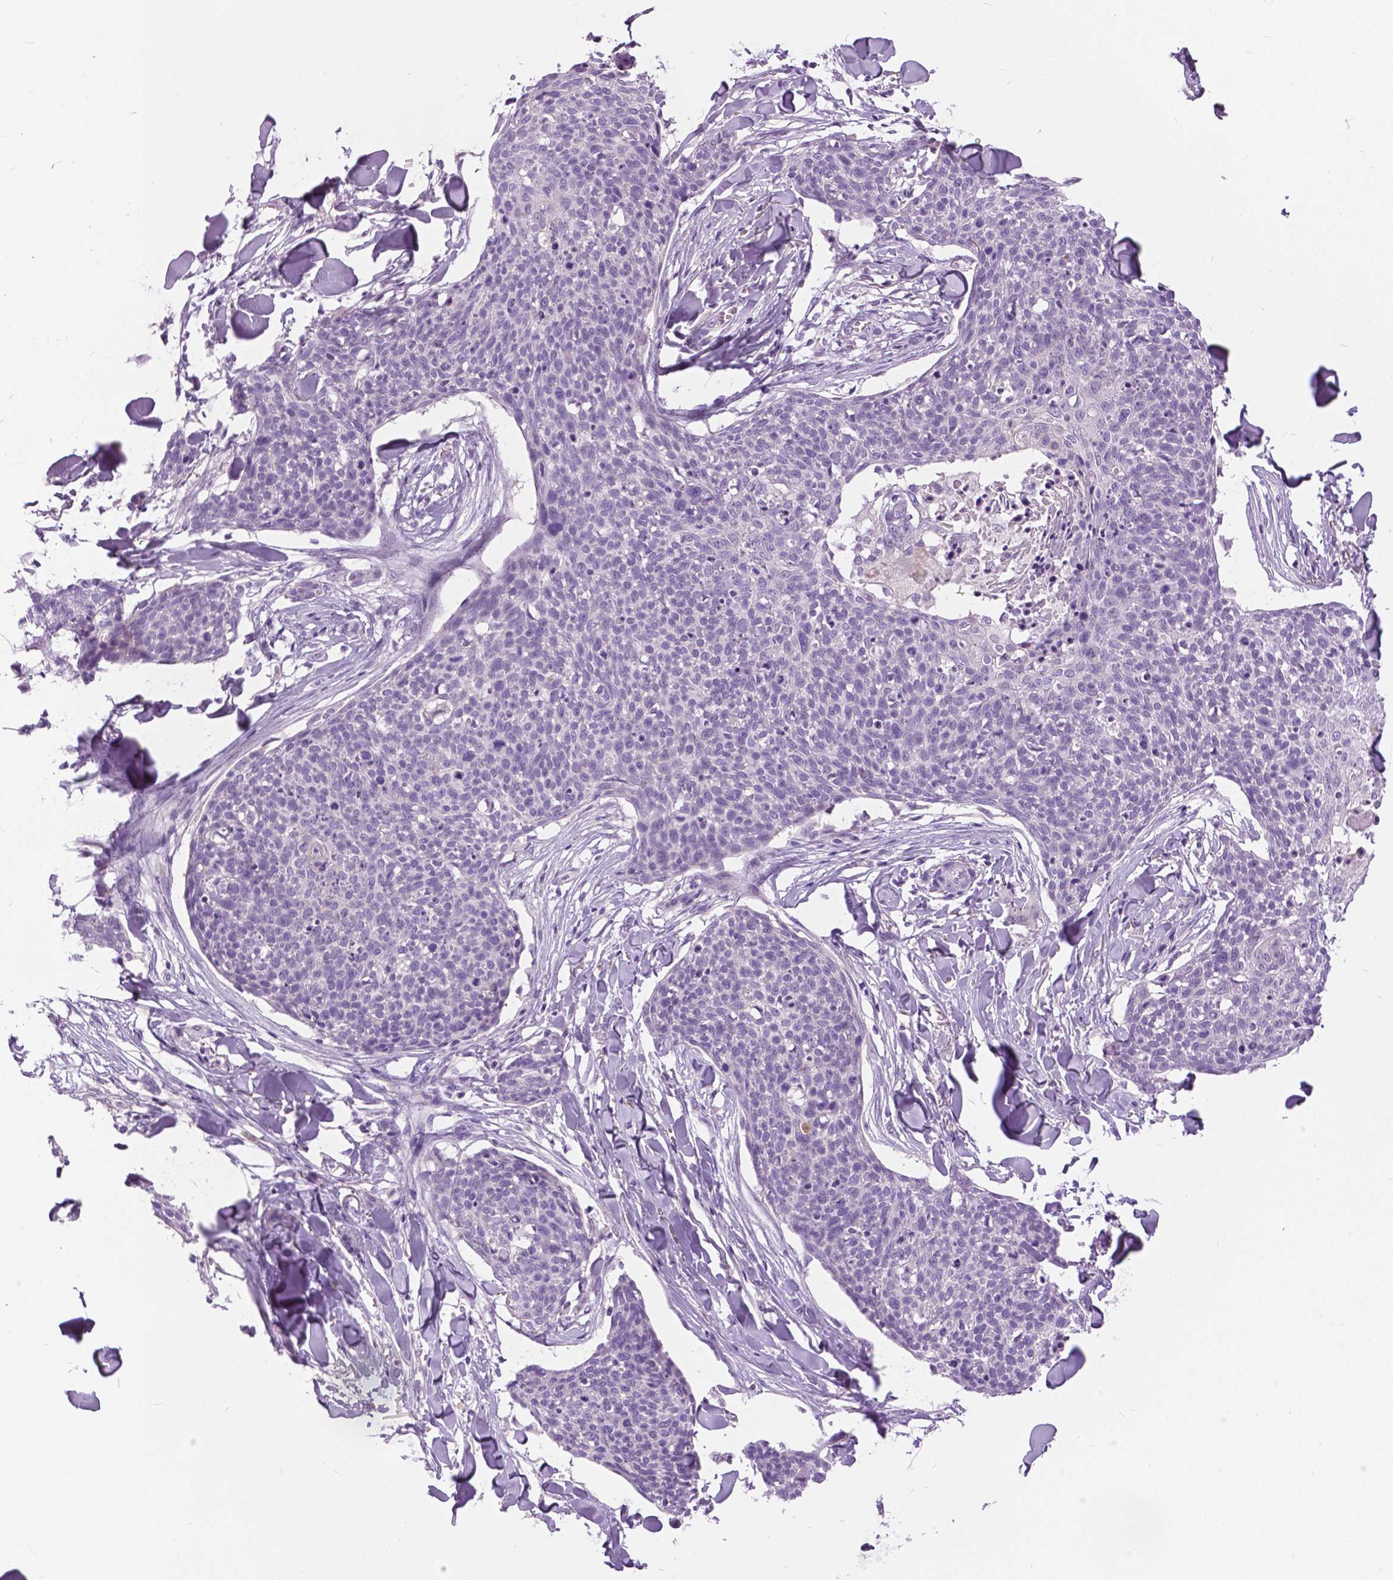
{"staining": {"intensity": "negative", "quantity": "none", "location": "none"}, "tissue": "skin cancer", "cell_type": "Tumor cells", "image_type": "cancer", "snomed": [{"axis": "morphology", "description": "Squamous cell carcinoma, NOS"}, {"axis": "topography", "description": "Skin"}, {"axis": "topography", "description": "Vulva"}], "caption": "An IHC histopathology image of skin cancer is shown. There is no staining in tumor cells of skin cancer.", "gene": "TP53TG5", "patient": {"sex": "female", "age": 75}}